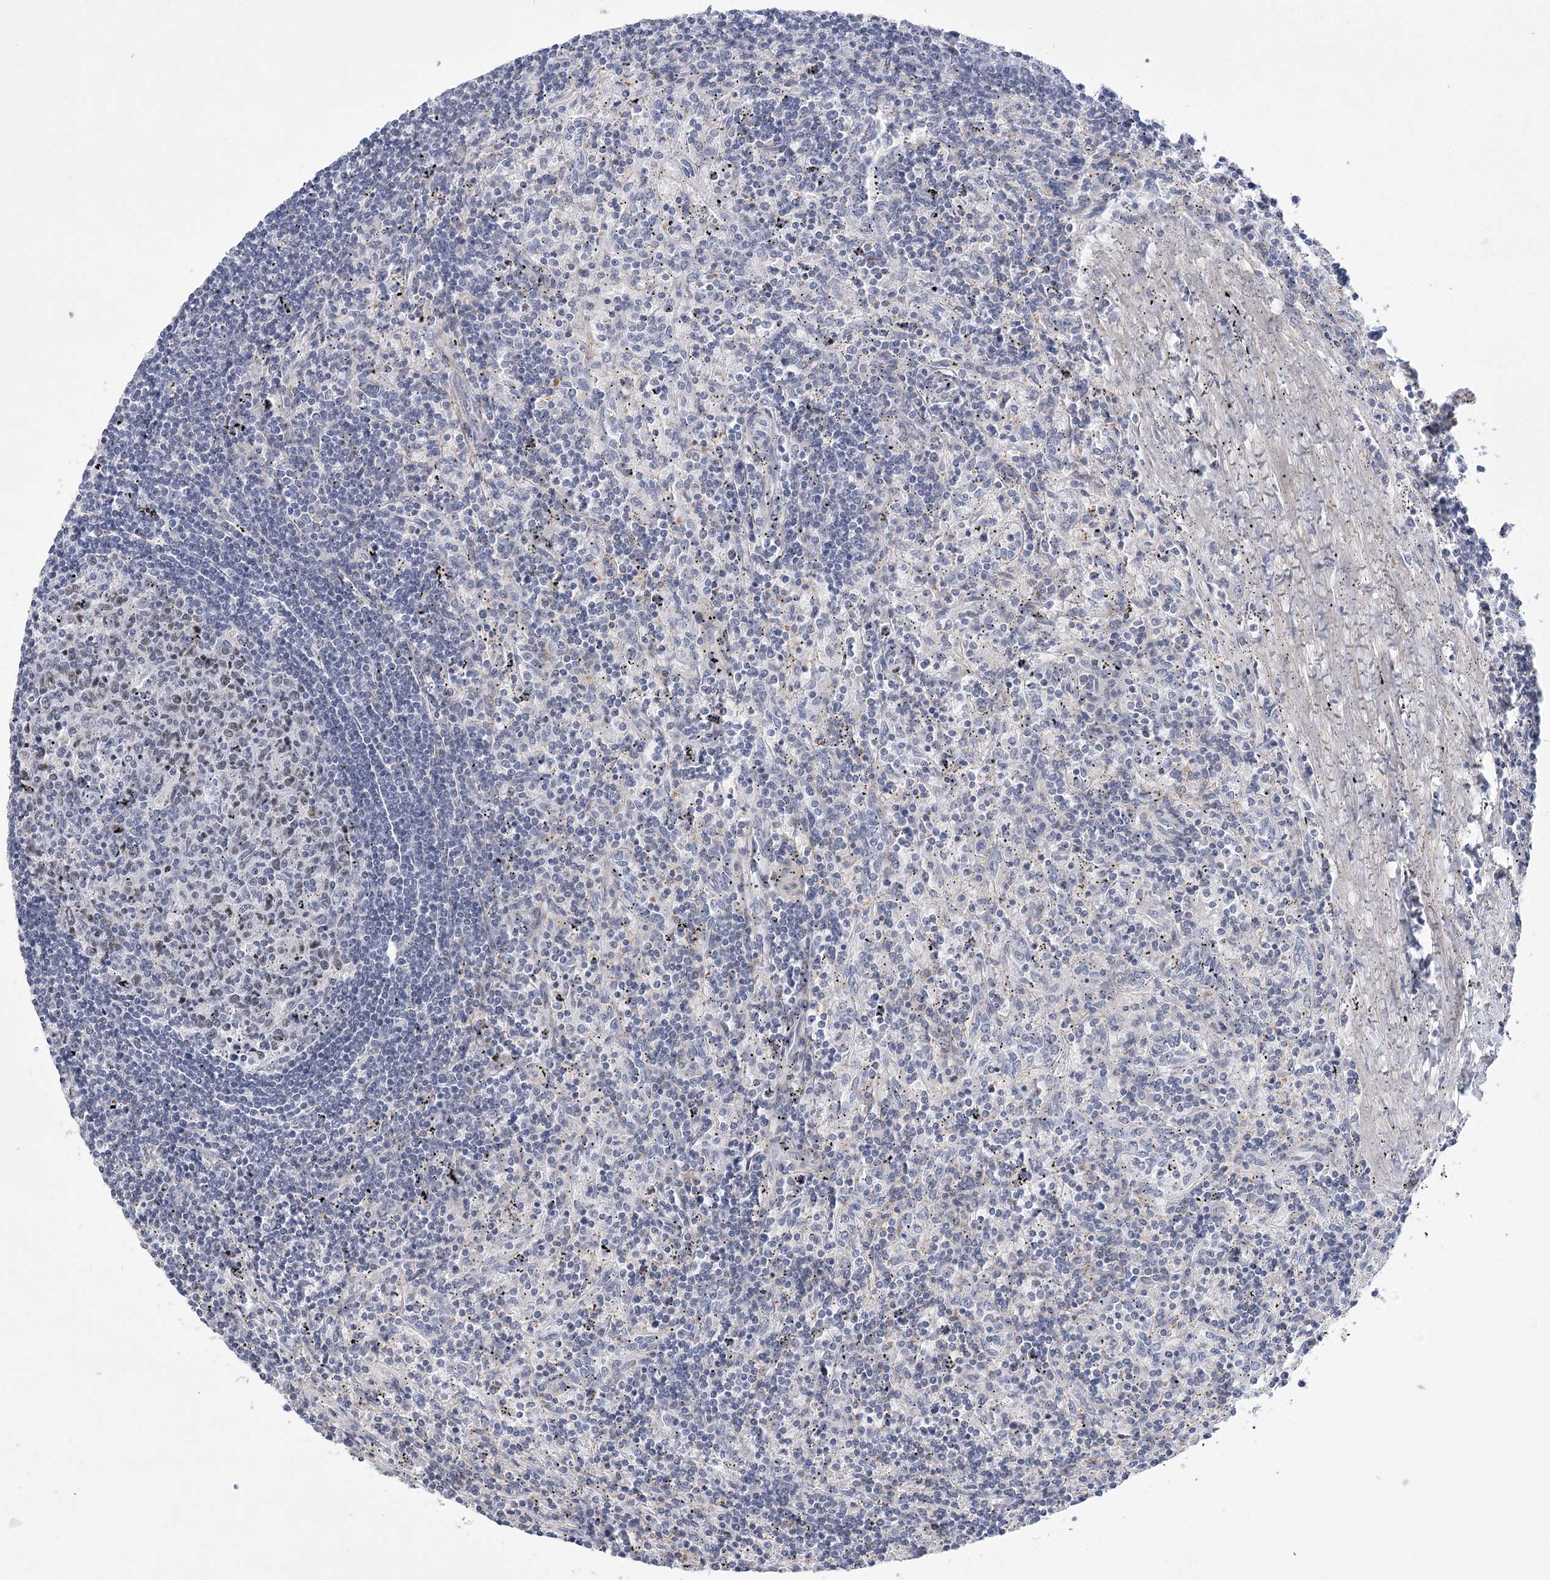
{"staining": {"intensity": "negative", "quantity": "none", "location": "none"}, "tissue": "lymphoma", "cell_type": "Tumor cells", "image_type": "cancer", "snomed": [{"axis": "morphology", "description": "Malignant lymphoma, non-Hodgkin's type, Low grade"}, {"axis": "topography", "description": "Spleen"}], "caption": "Tumor cells show no significant protein positivity in low-grade malignant lymphoma, non-Hodgkin's type. The staining is performed using DAB brown chromogen with nuclei counter-stained in using hematoxylin.", "gene": "FAM76B", "patient": {"sex": "male", "age": 76}}